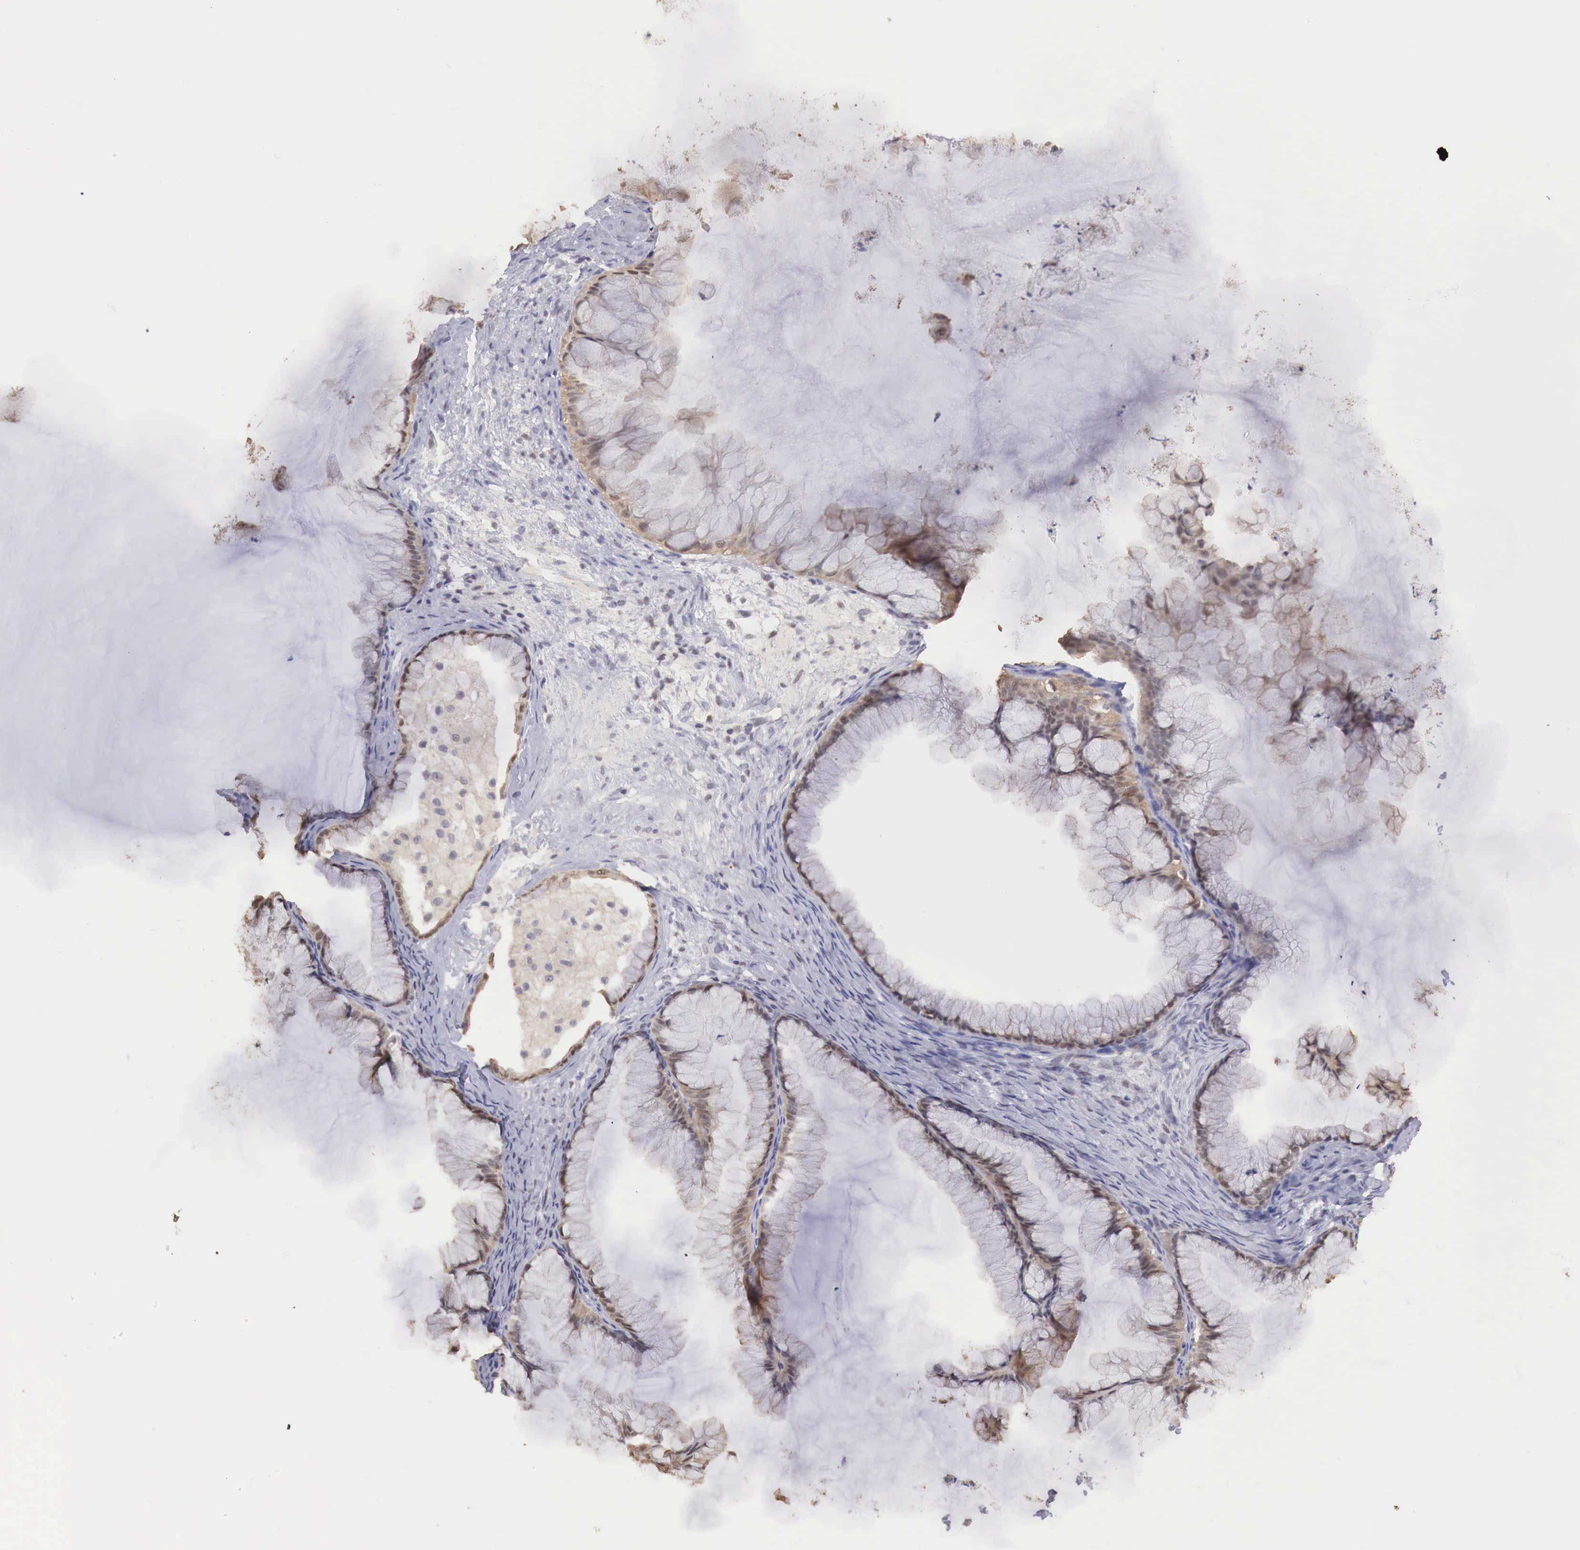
{"staining": {"intensity": "moderate", "quantity": ">75%", "location": "cytoplasmic/membranous"}, "tissue": "ovarian cancer", "cell_type": "Tumor cells", "image_type": "cancer", "snomed": [{"axis": "morphology", "description": "Cystadenocarcinoma, mucinous, NOS"}, {"axis": "topography", "description": "Ovary"}], "caption": "There is medium levels of moderate cytoplasmic/membranous expression in tumor cells of ovarian cancer, as demonstrated by immunohistochemical staining (brown color).", "gene": "TBC1D9", "patient": {"sex": "female", "age": 41}}